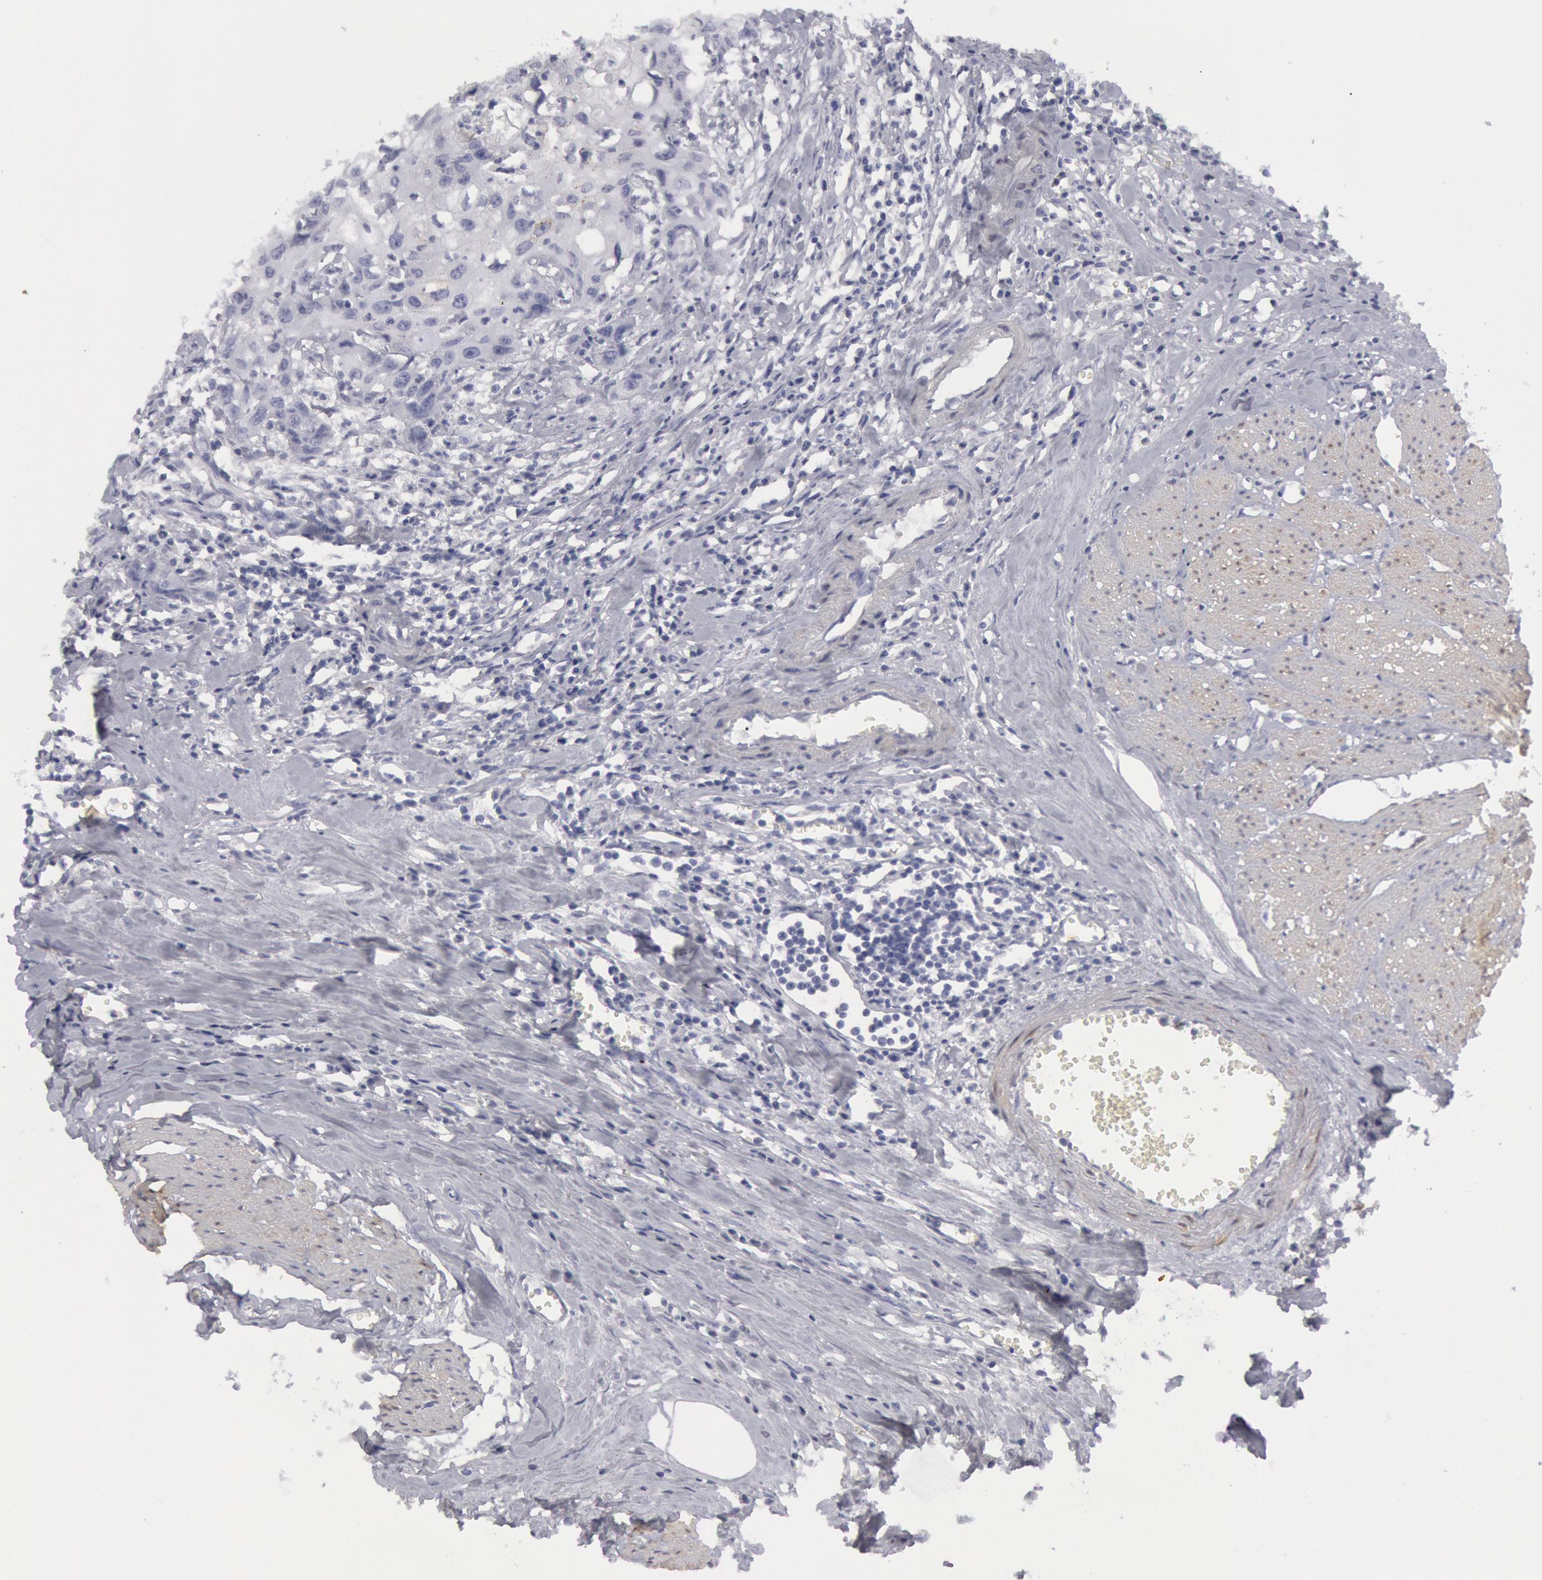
{"staining": {"intensity": "negative", "quantity": "none", "location": "none"}, "tissue": "urothelial cancer", "cell_type": "Tumor cells", "image_type": "cancer", "snomed": [{"axis": "morphology", "description": "Urothelial carcinoma, High grade"}, {"axis": "topography", "description": "Urinary bladder"}], "caption": "High power microscopy photomicrograph of an immunohistochemistry micrograph of high-grade urothelial carcinoma, revealing no significant staining in tumor cells. (DAB immunohistochemistry with hematoxylin counter stain).", "gene": "FHL1", "patient": {"sex": "male", "age": 54}}